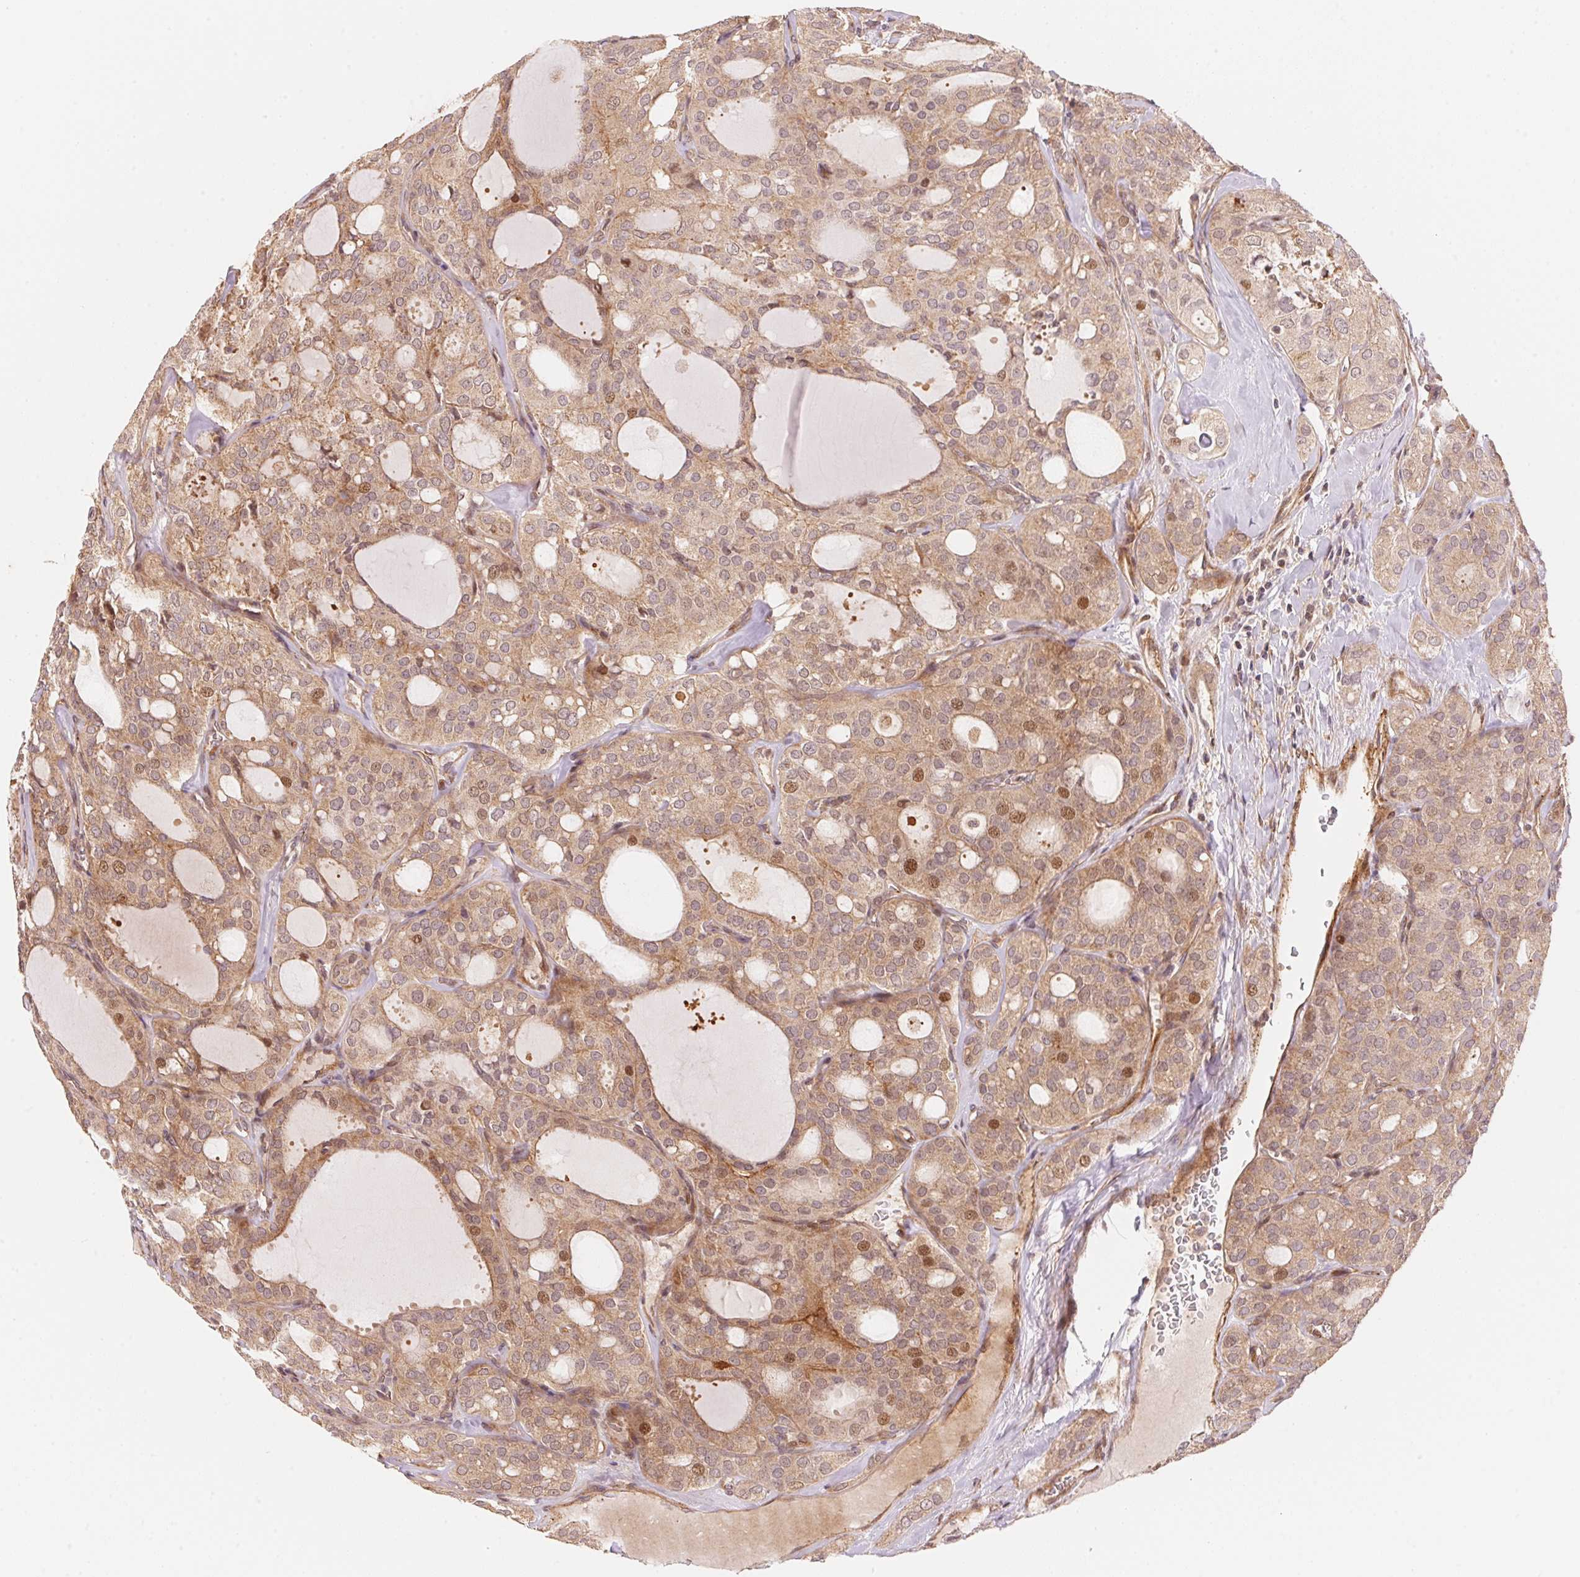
{"staining": {"intensity": "moderate", "quantity": ">75%", "location": "cytoplasmic/membranous,nuclear"}, "tissue": "thyroid cancer", "cell_type": "Tumor cells", "image_type": "cancer", "snomed": [{"axis": "morphology", "description": "Follicular adenoma carcinoma, NOS"}, {"axis": "topography", "description": "Thyroid gland"}], "caption": "Tumor cells reveal medium levels of moderate cytoplasmic/membranous and nuclear expression in about >75% of cells in thyroid cancer (follicular adenoma carcinoma).", "gene": "TNIP2", "patient": {"sex": "male", "age": 75}}